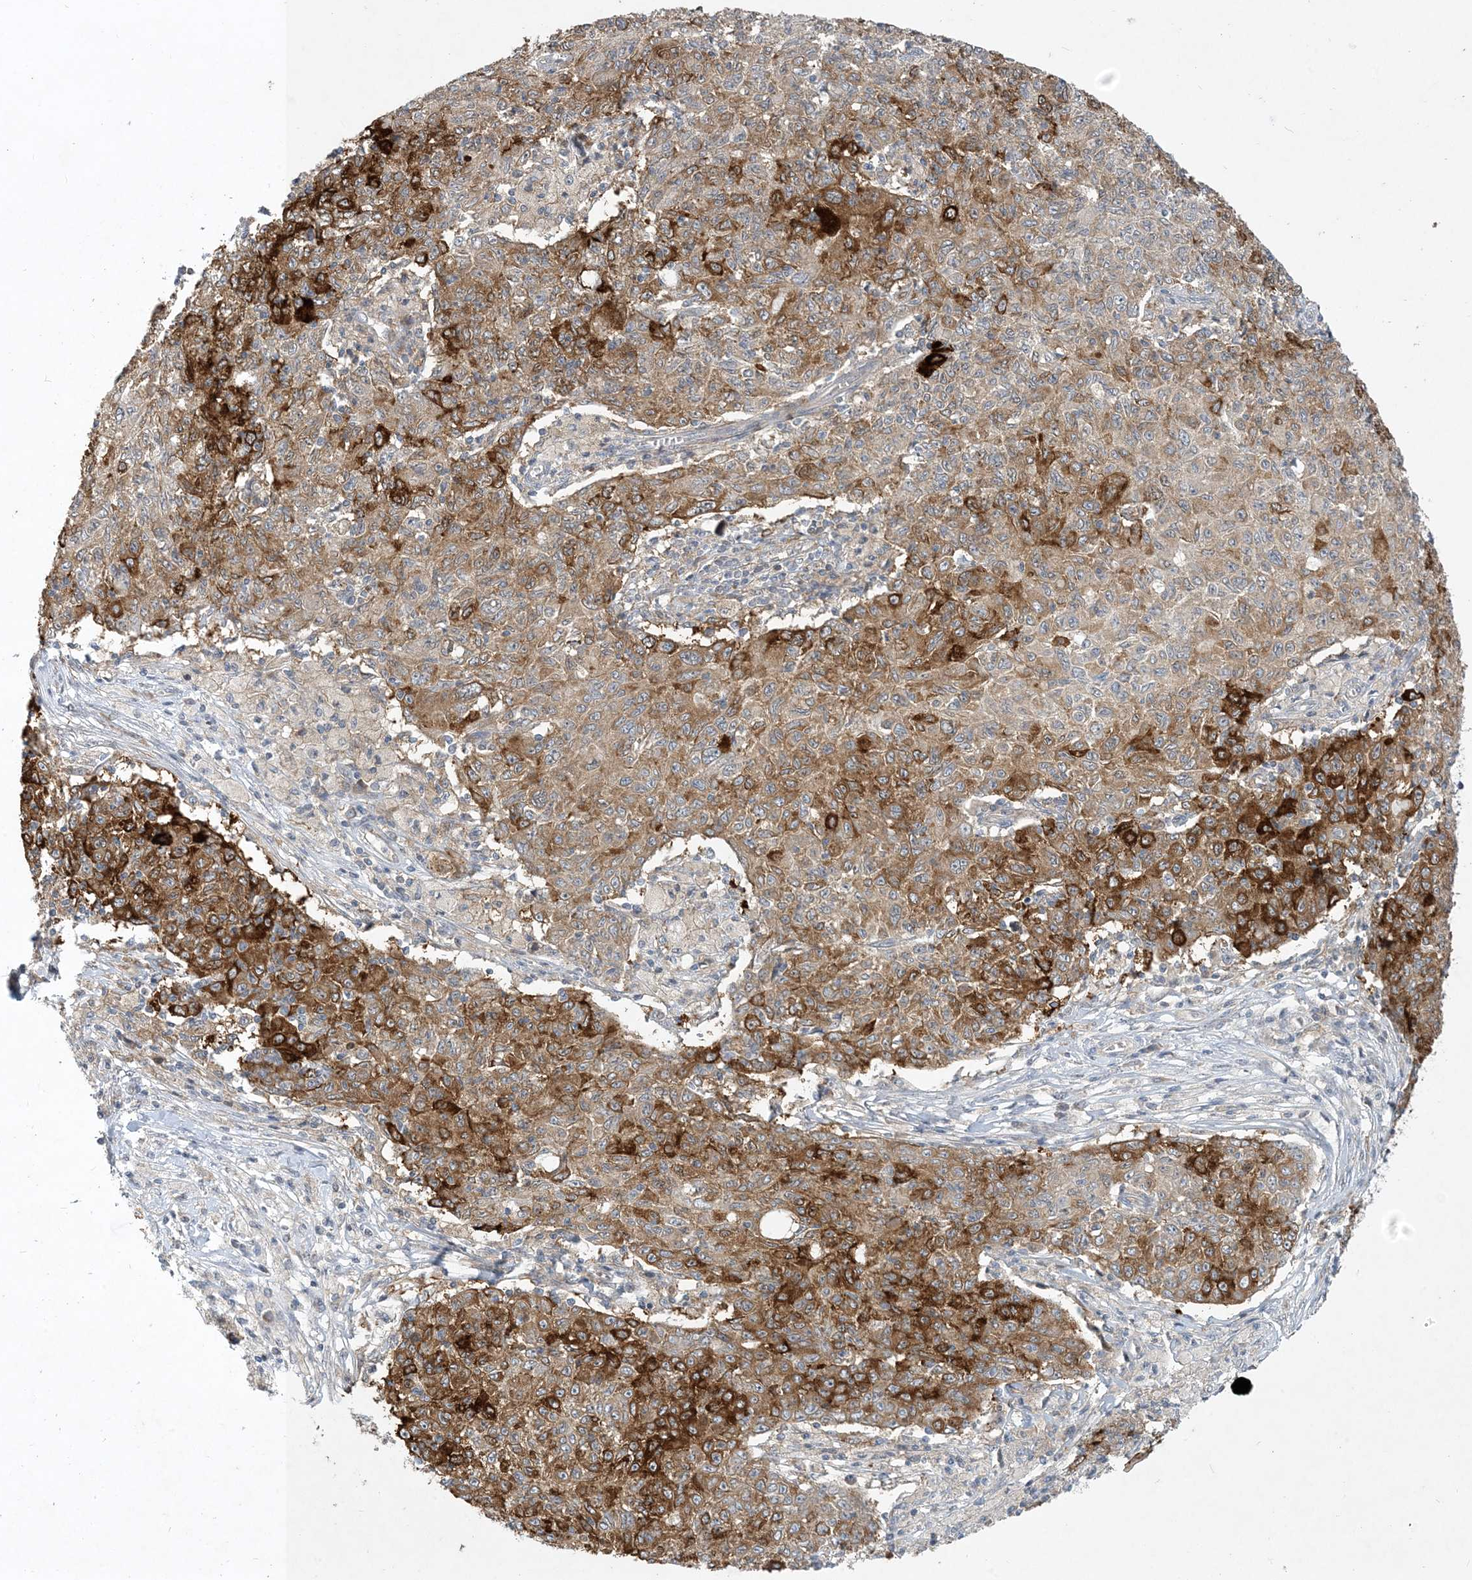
{"staining": {"intensity": "strong", "quantity": "25%-75%", "location": "cytoplasmic/membranous"}, "tissue": "ovarian cancer", "cell_type": "Tumor cells", "image_type": "cancer", "snomed": [{"axis": "morphology", "description": "Carcinoma, endometroid"}, {"axis": "topography", "description": "Ovary"}], "caption": "Ovarian cancer (endometroid carcinoma) stained with a protein marker displays strong staining in tumor cells.", "gene": "CDS1", "patient": {"sex": "female", "age": 42}}